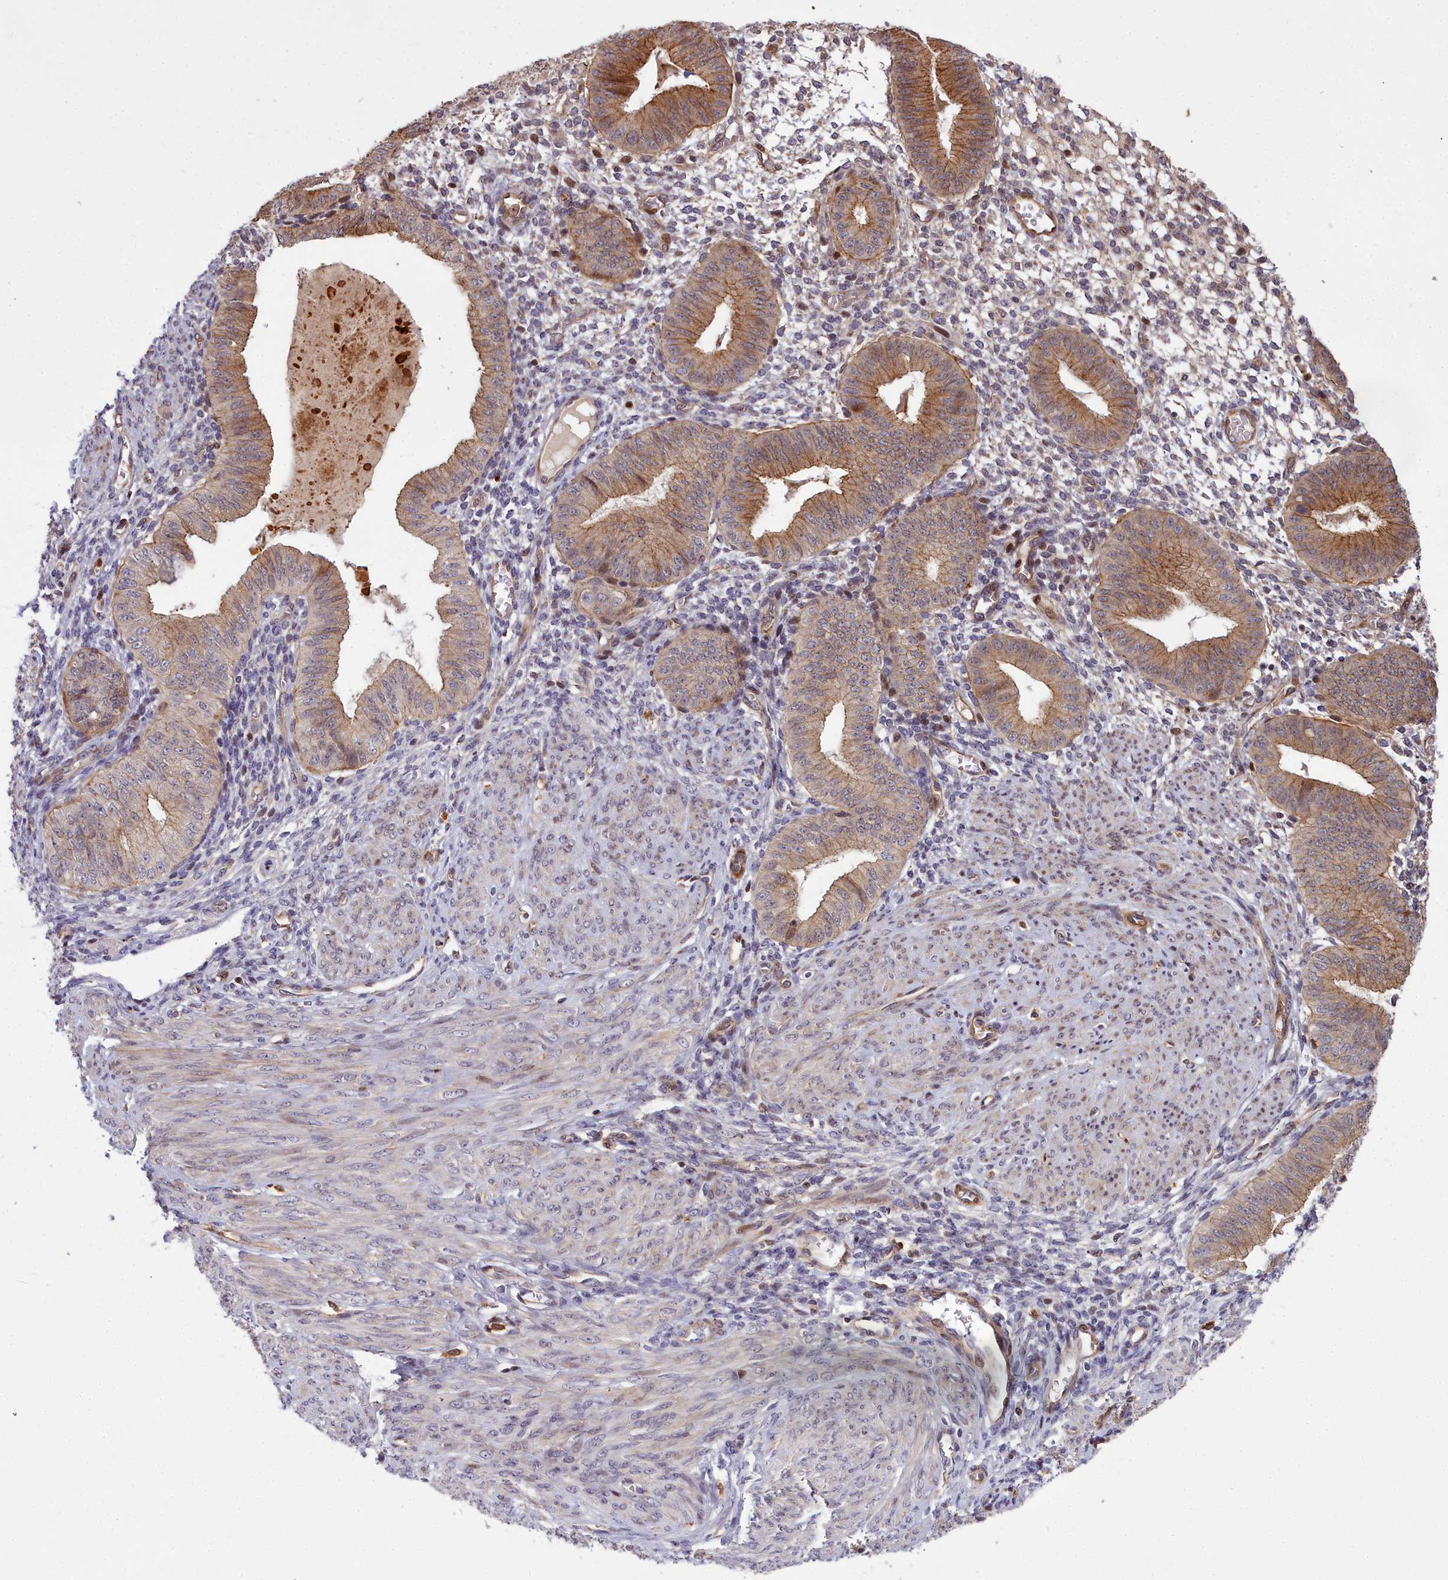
{"staining": {"intensity": "weak", "quantity": "<25%", "location": "cytoplasmic/membranous"}, "tissue": "endometrium", "cell_type": "Cells in endometrial stroma", "image_type": "normal", "snomed": [{"axis": "morphology", "description": "Normal tissue, NOS"}, {"axis": "topography", "description": "Endometrium"}], "caption": "Immunohistochemistry of unremarkable human endometrium demonstrates no expression in cells in endometrial stroma.", "gene": "GLYATL3", "patient": {"sex": "female", "age": 49}}